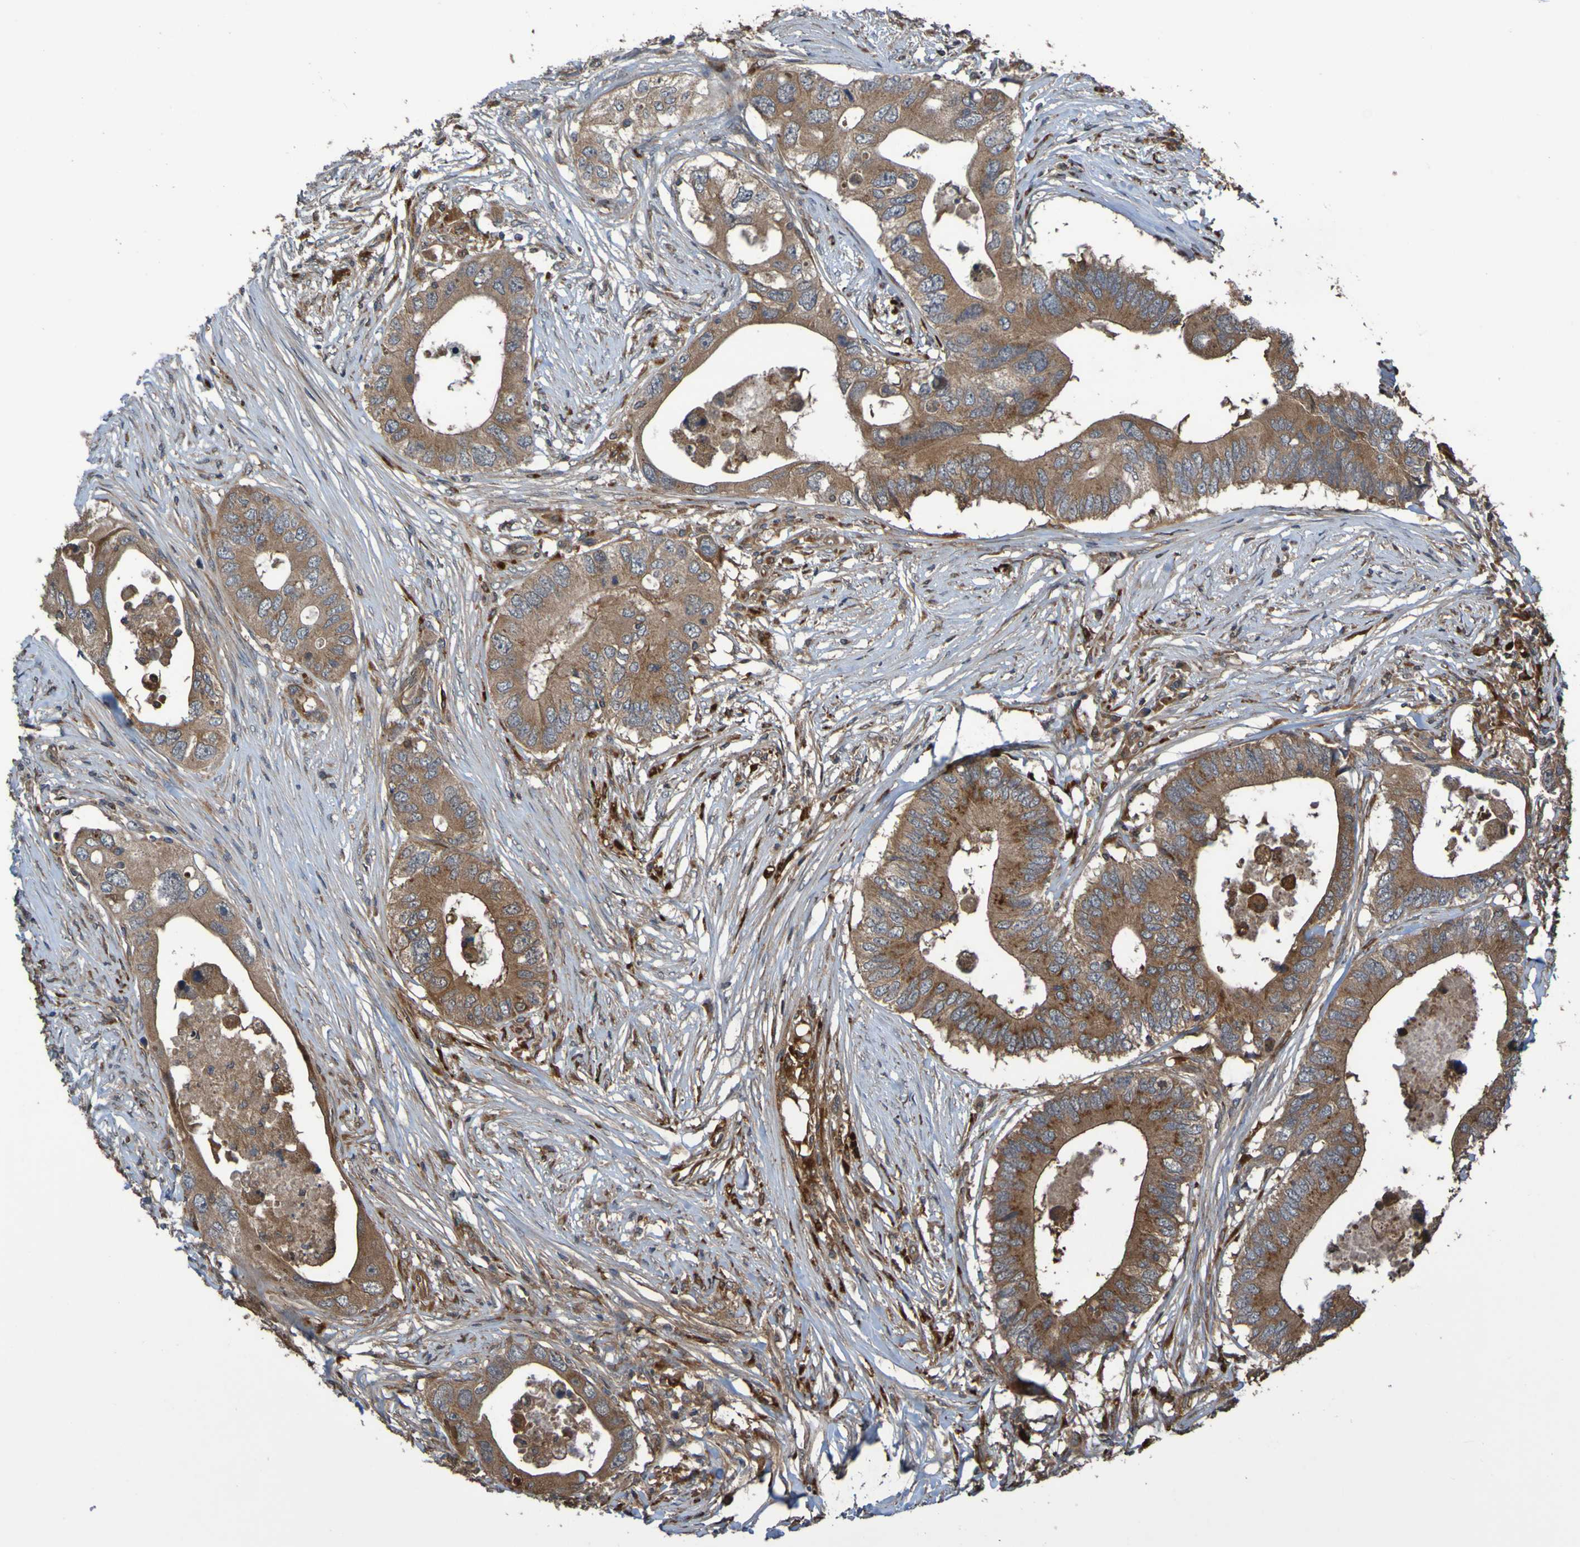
{"staining": {"intensity": "moderate", "quantity": ">75%", "location": "cytoplasmic/membranous"}, "tissue": "colorectal cancer", "cell_type": "Tumor cells", "image_type": "cancer", "snomed": [{"axis": "morphology", "description": "Adenocarcinoma, NOS"}, {"axis": "topography", "description": "Colon"}], "caption": "Immunohistochemical staining of human adenocarcinoma (colorectal) exhibits medium levels of moderate cytoplasmic/membranous protein staining in about >75% of tumor cells.", "gene": "UCN", "patient": {"sex": "male", "age": 71}}